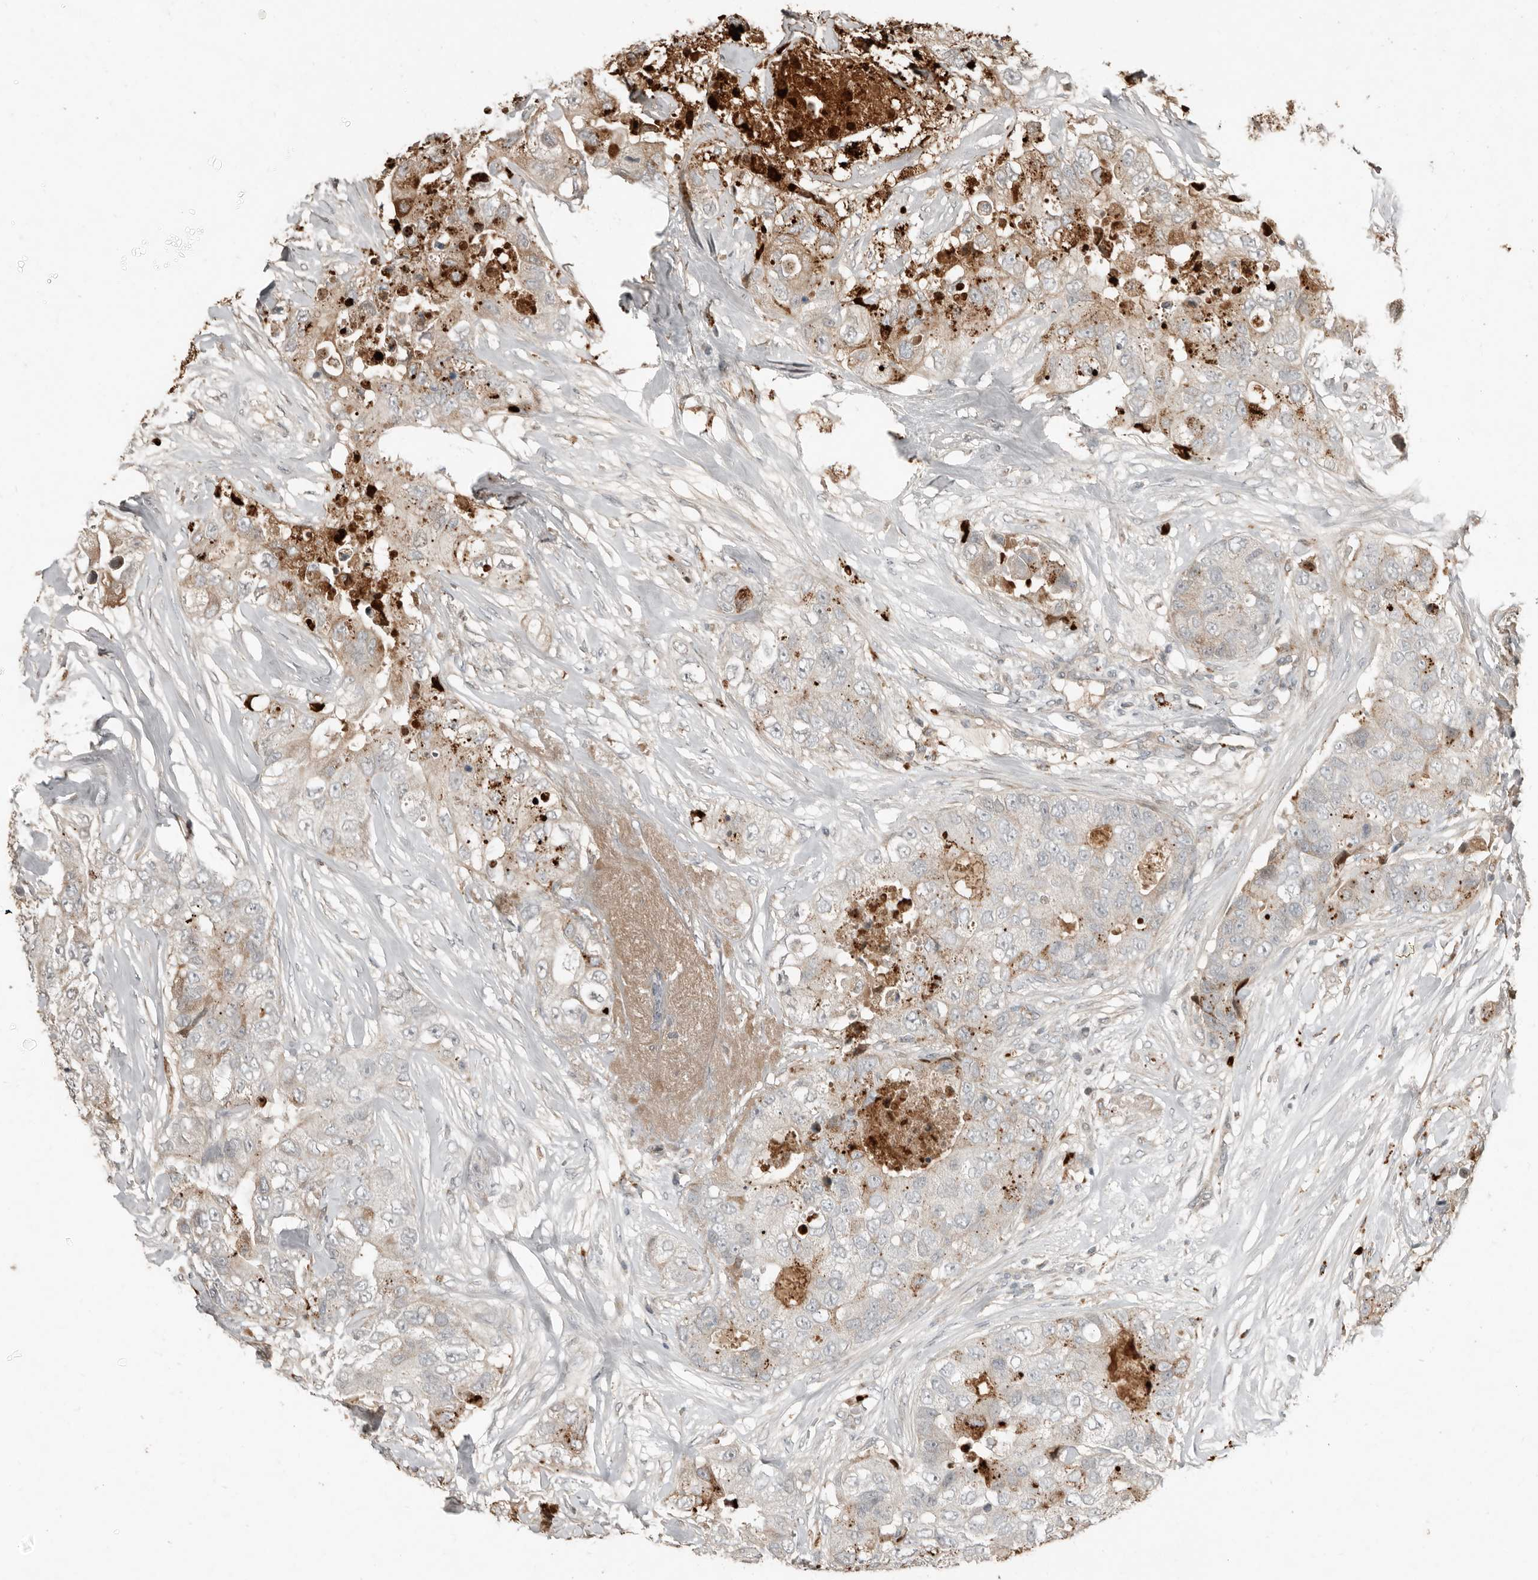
{"staining": {"intensity": "weak", "quantity": "25%-75%", "location": "cytoplasmic/membranous"}, "tissue": "breast cancer", "cell_type": "Tumor cells", "image_type": "cancer", "snomed": [{"axis": "morphology", "description": "Duct carcinoma"}, {"axis": "topography", "description": "Breast"}], "caption": "Immunohistochemical staining of intraductal carcinoma (breast) exhibits low levels of weak cytoplasmic/membranous protein staining in about 25%-75% of tumor cells.", "gene": "KLHL38", "patient": {"sex": "female", "age": 62}}